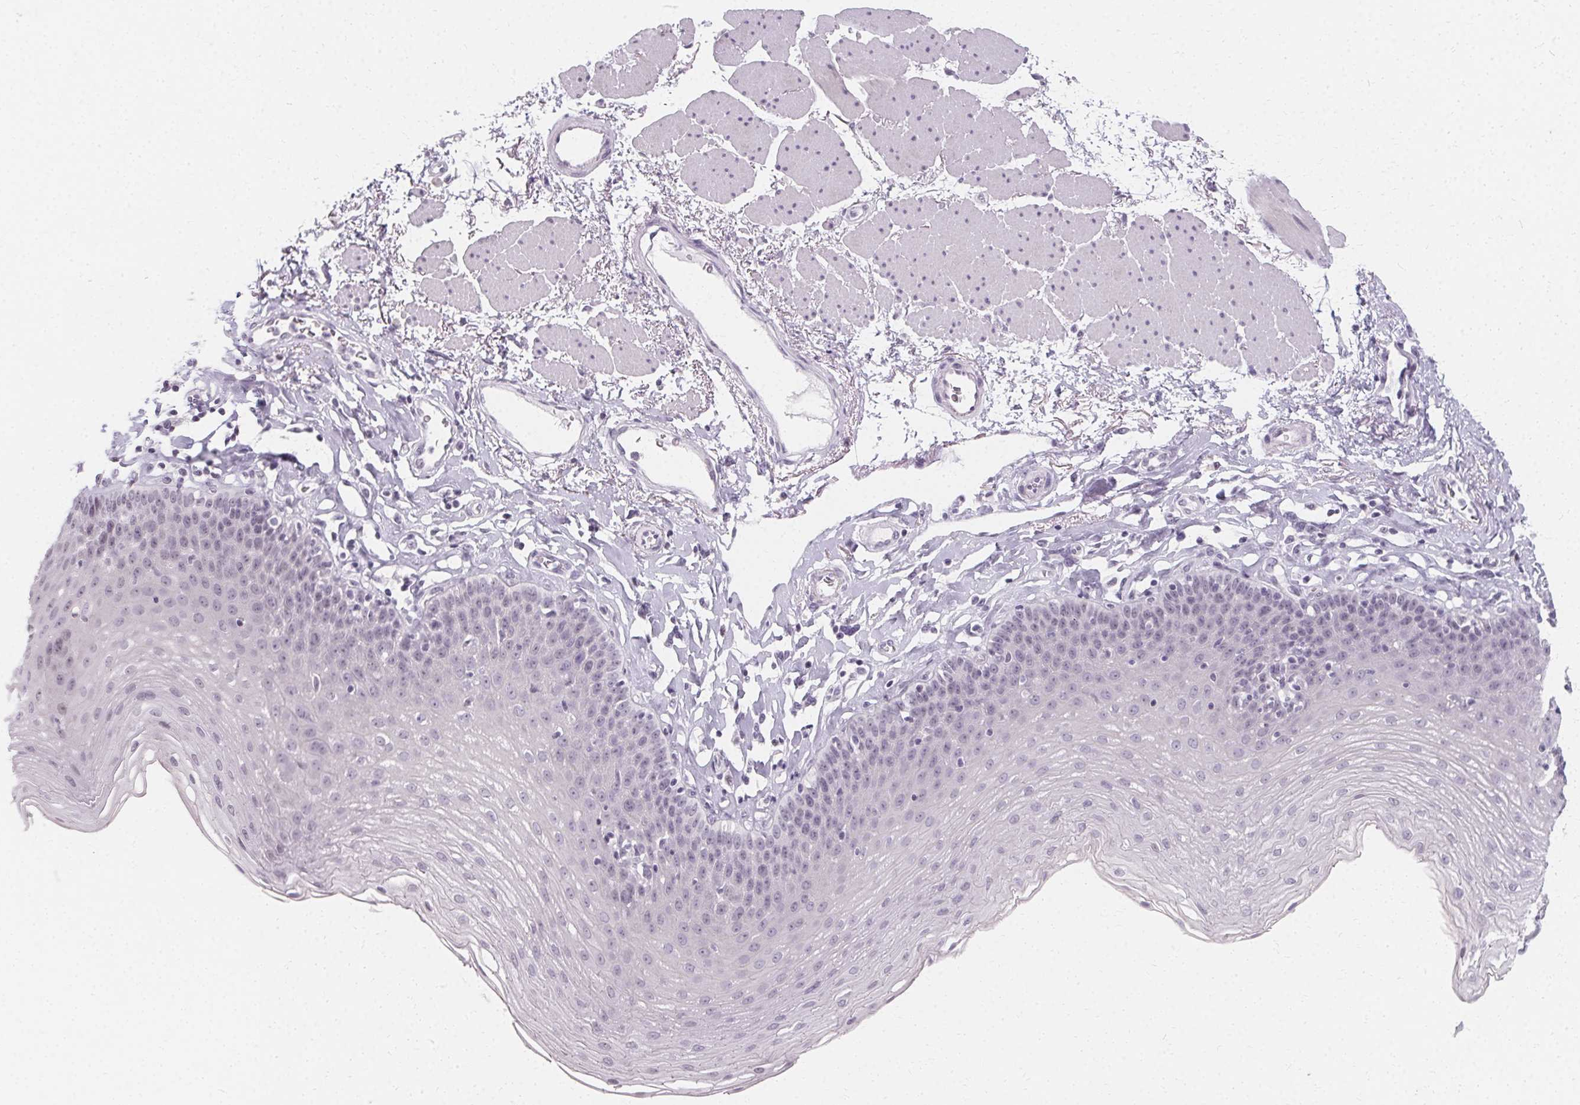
{"staining": {"intensity": "negative", "quantity": "none", "location": "none"}, "tissue": "esophagus", "cell_type": "Squamous epithelial cells", "image_type": "normal", "snomed": [{"axis": "morphology", "description": "Normal tissue, NOS"}, {"axis": "topography", "description": "Esophagus"}], "caption": "Immunohistochemistry (IHC) of benign esophagus exhibits no staining in squamous epithelial cells.", "gene": "SYNPR", "patient": {"sex": "female", "age": 81}}